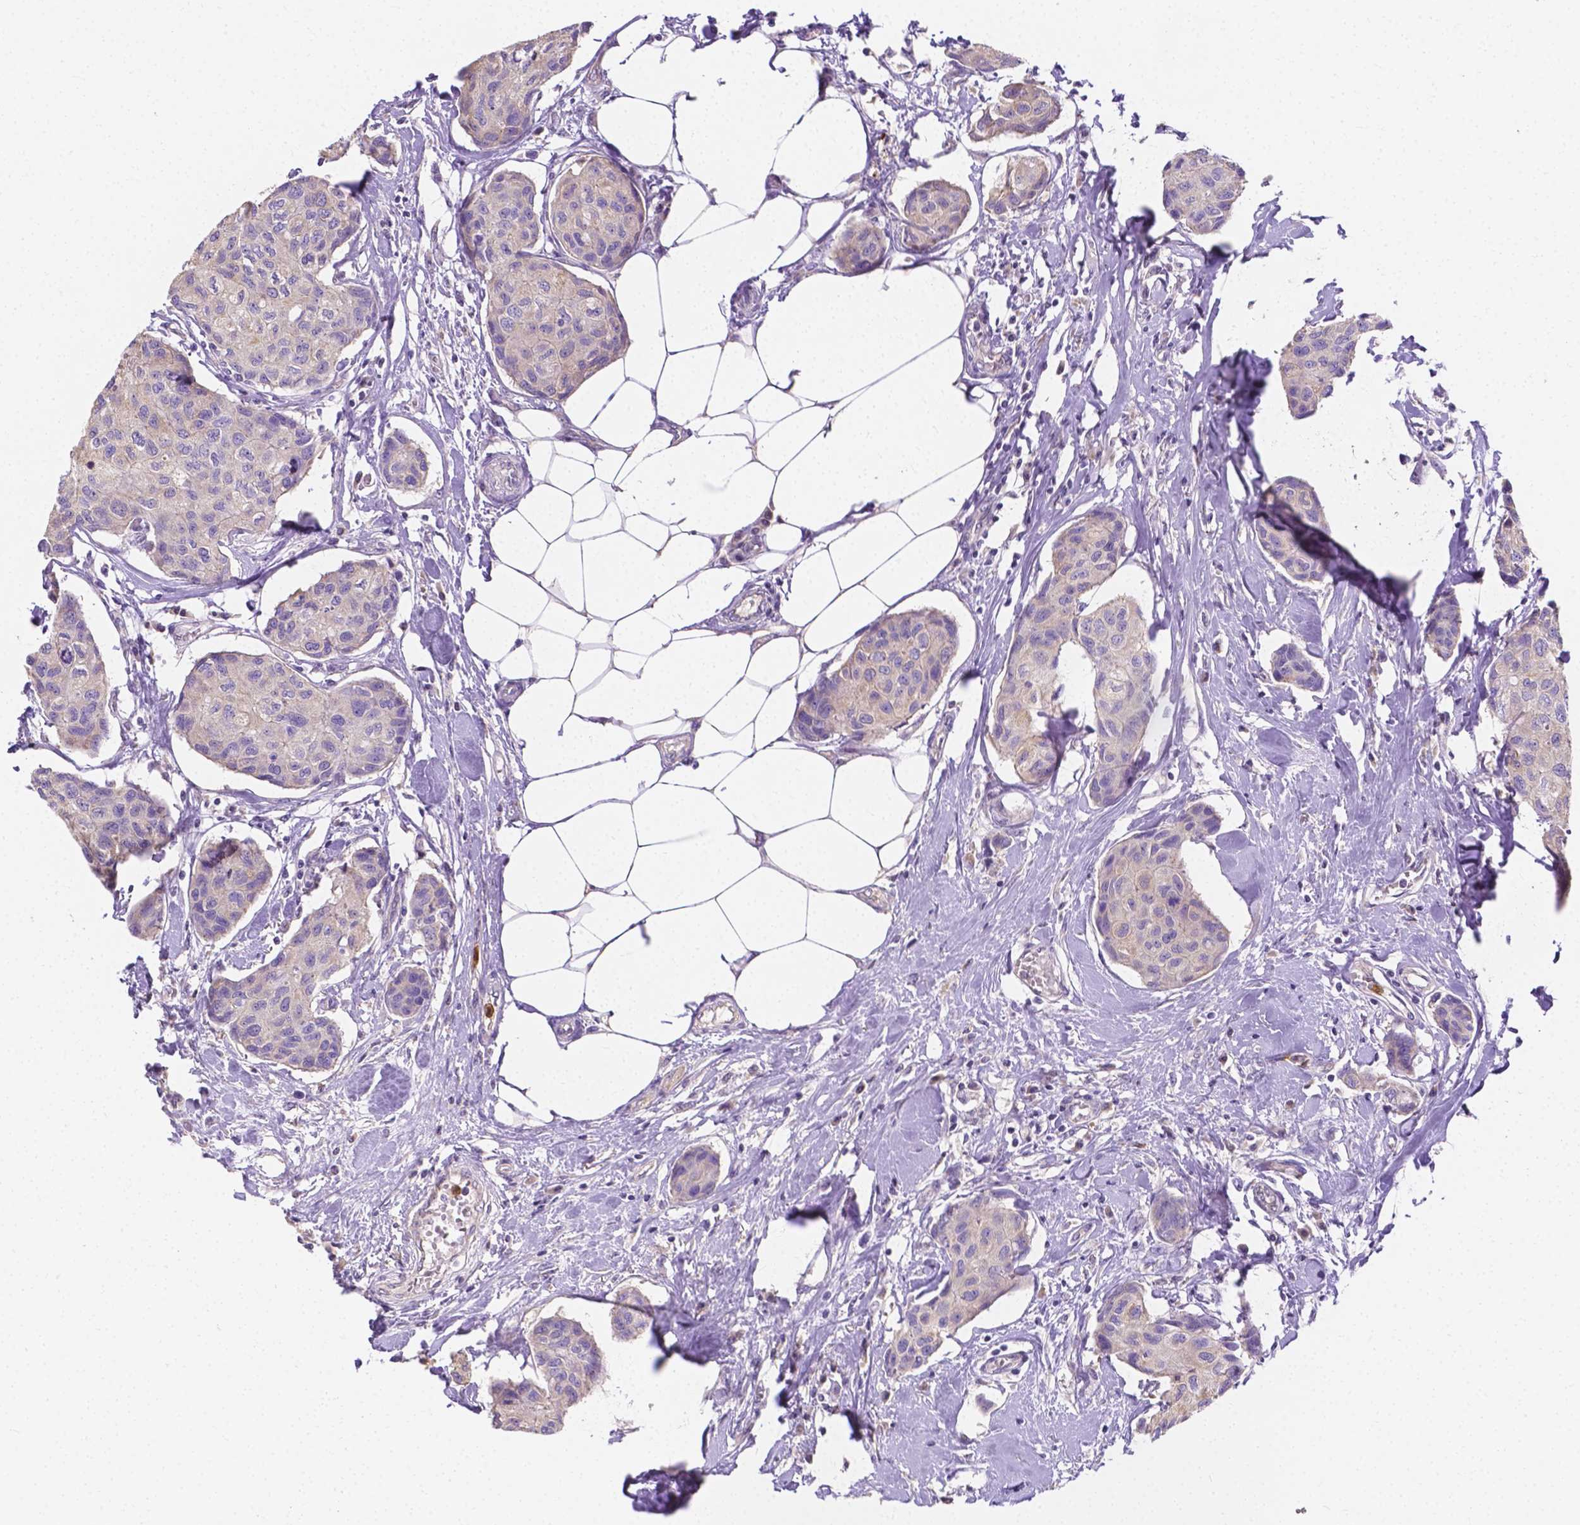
{"staining": {"intensity": "negative", "quantity": "none", "location": "none"}, "tissue": "breast cancer", "cell_type": "Tumor cells", "image_type": "cancer", "snomed": [{"axis": "morphology", "description": "Duct carcinoma"}, {"axis": "topography", "description": "Breast"}], "caption": "This is an immunohistochemistry histopathology image of breast infiltrating ductal carcinoma. There is no expression in tumor cells.", "gene": "ZNRD2", "patient": {"sex": "female", "age": 80}}